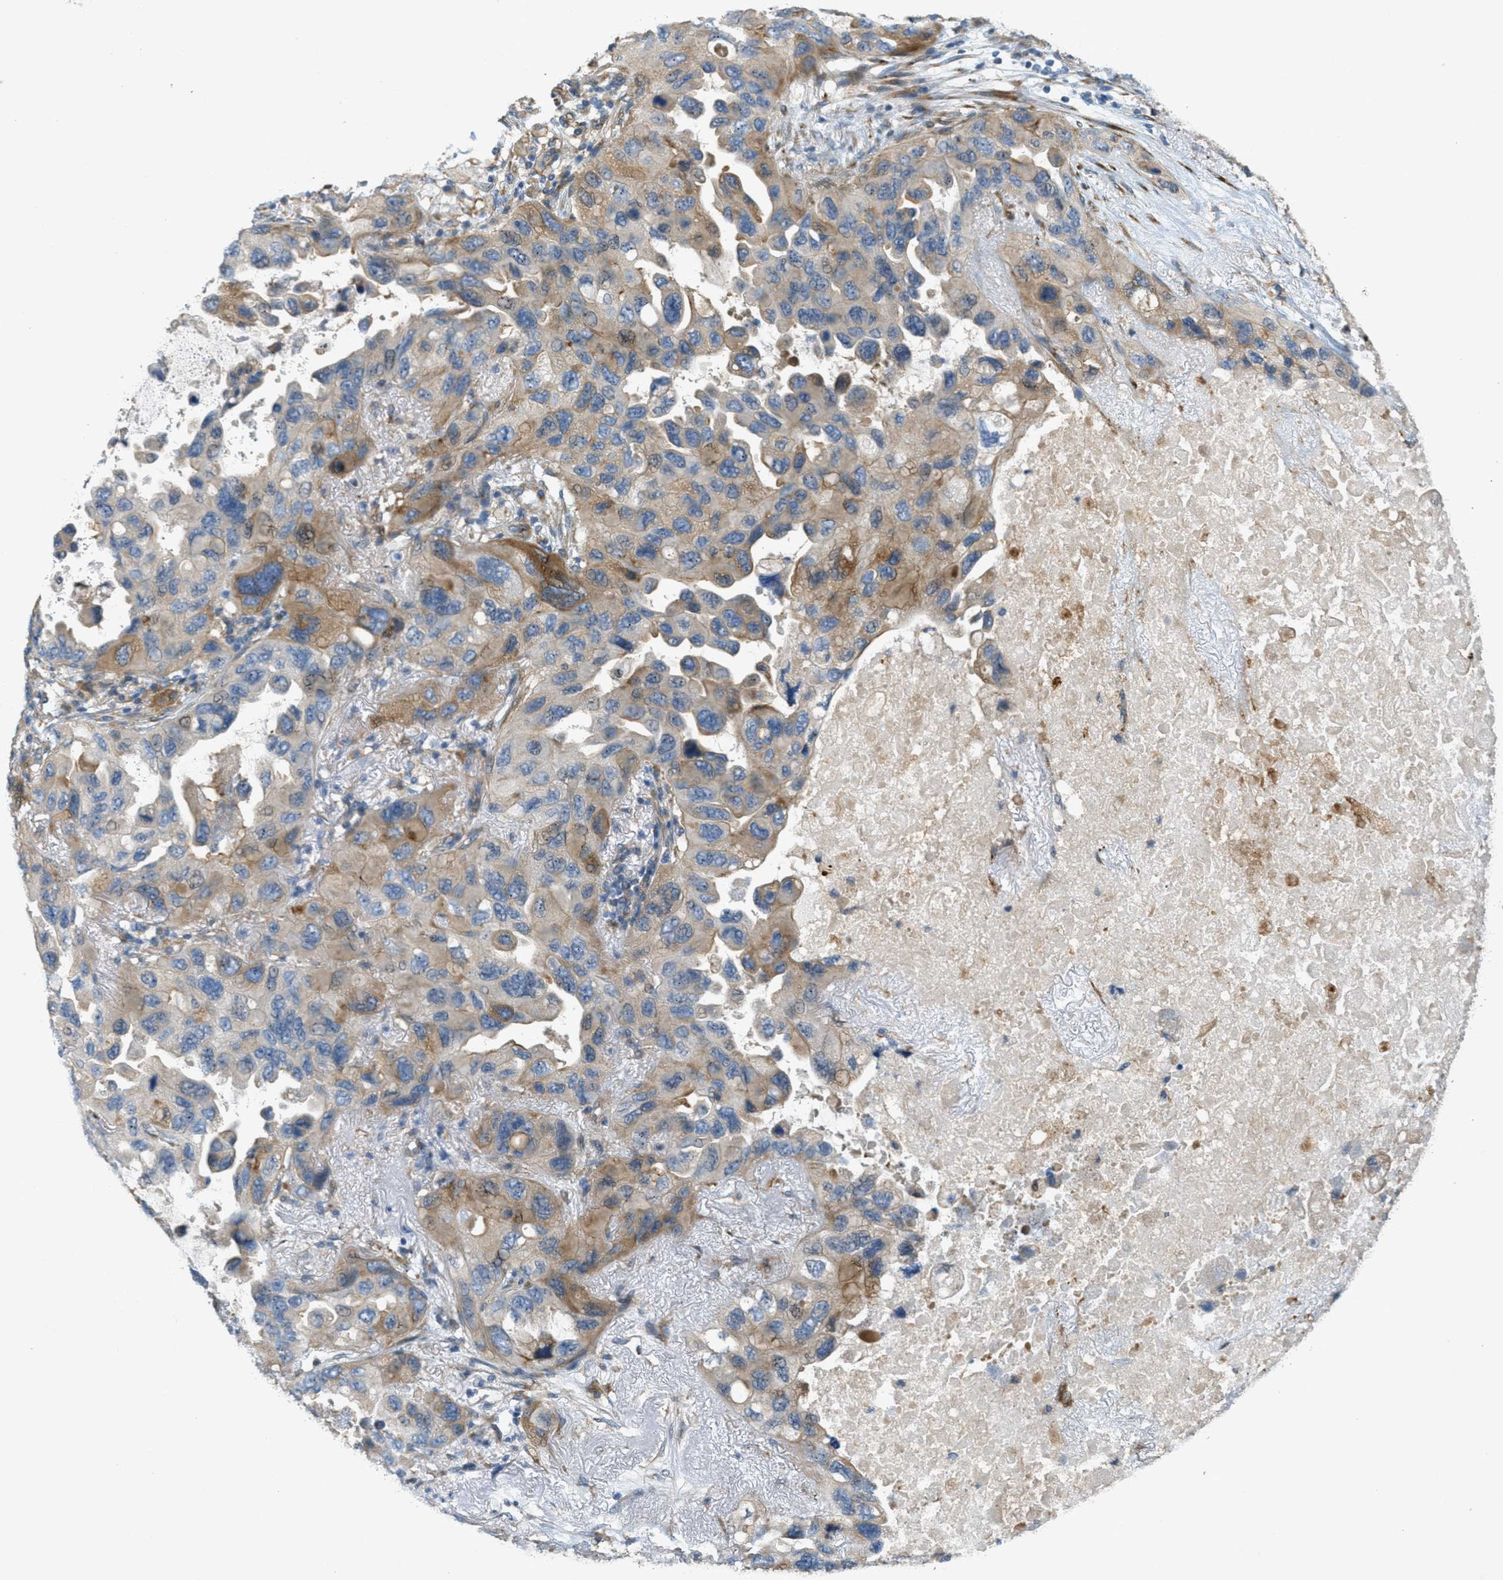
{"staining": {"intensity": "moderate", "quantity": "25%-75%", "location": "cytoplasmic/membranous"}, "tissue": "lung cancer", "cell_type": "Tumor cells", "image_type": "cancer", "snomed": [{"axis": "morphology", "description": "Squamous cell carcinoma, NOS"}, {"axis": "topography", "description": "Lung"}], "caption": "Immunohistochemical staining of lung cancer (squamous cell carcinoma) exhibits medium levels of moderate cytoplasmic/membranous protein positivity in about 25%-75% of tumor cells.", "gene": "ADCY5", "patient": {"sex": "female", "age": 73}}